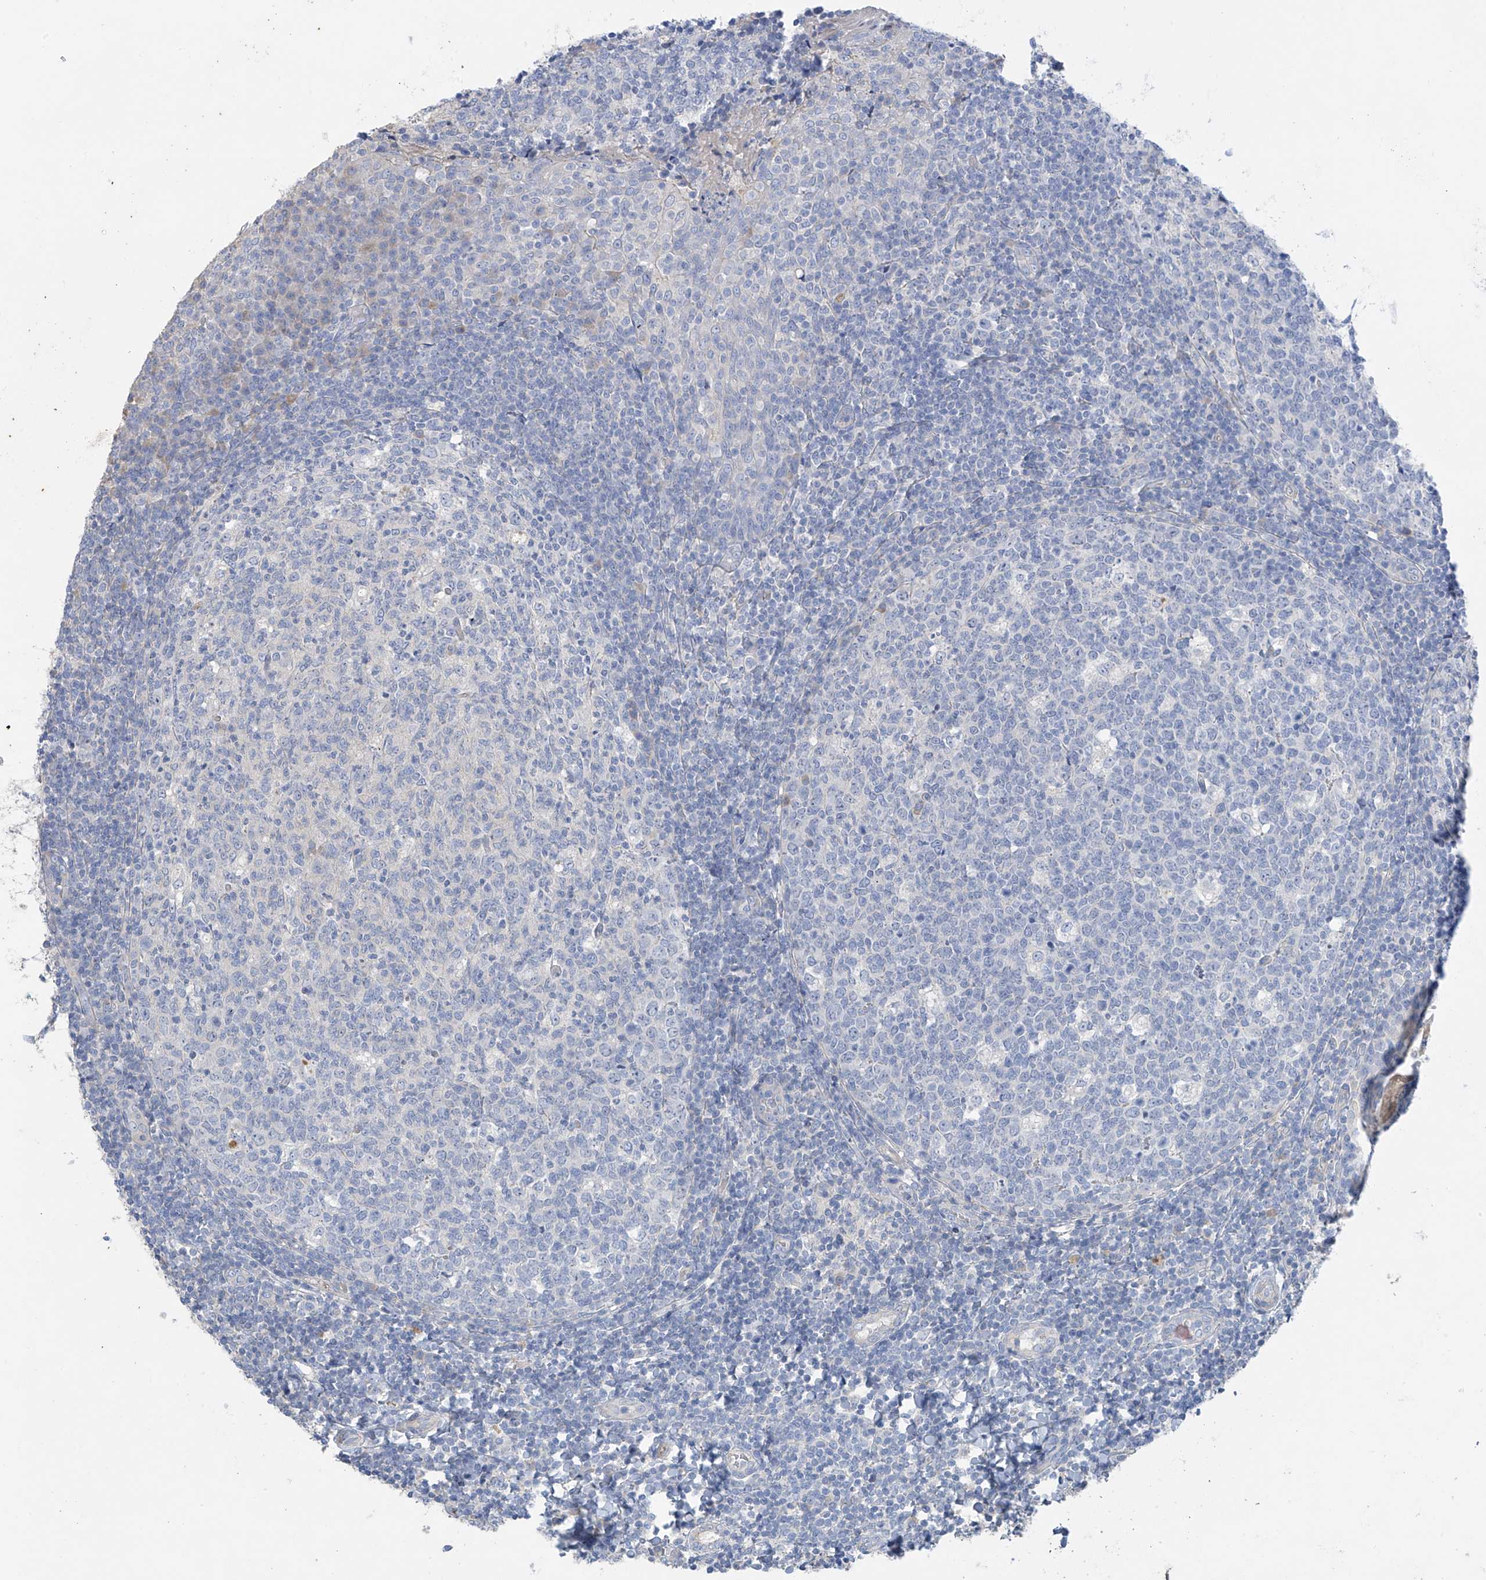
{"staining": {"intensity": "negative", "quantity": "none", "location": "none"}, "tissue": "tonsil", "cell_type": "Germinal center cells", "image_type": "normal", "snomed": [{"axis": "morphology", "description": "Normal tissue, NOS"}, {"axis": "topography", "description": "Tonsil"}], "caption": "Germinal center cells are negative for protein expression in unremarkable human tonsil. (DAB immunohistochemistry (IHC) with hematoxylin counter stain).", "gene": "PRSS12", "patient": {"sex": "female", "age": 19}}